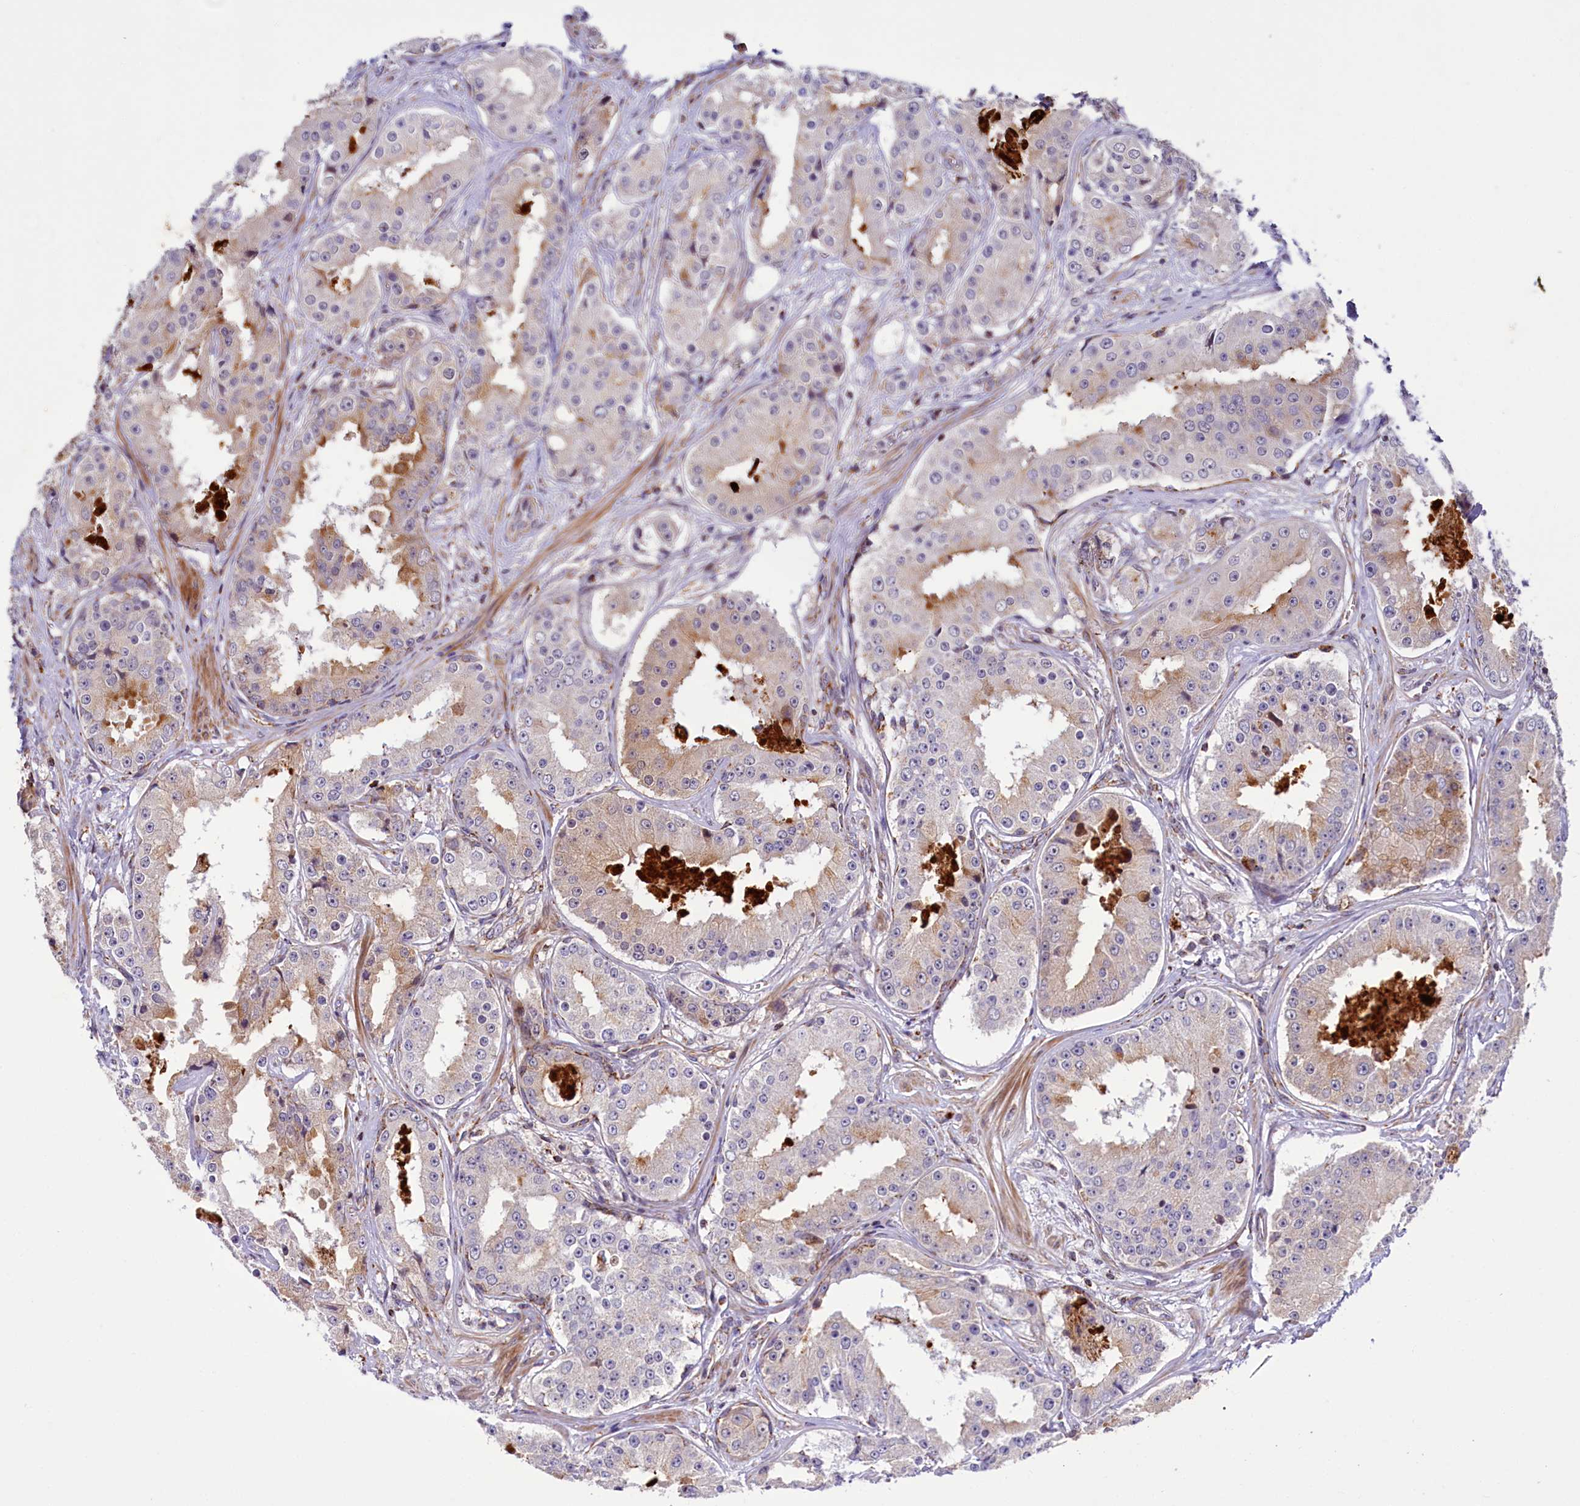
{"staining": {"intensity": "weak", "quantity": "25%-75%", "location": "cytoplasmic/membranous"}, "tissue": "prostate cancer", "cell_type": "Tumor cells", "image_type": "cancer", "snomed": [{"axis": "morphology", "description": "Adenocarcinoma, High grade"}, {"axis": "topography", "description": "Prostate"}], "caption": "This photomicrograph shows prostate cancer stained with immunohistochemistry (IHC) to label a protein in brown. The cytoplasmic/membranous of tumor cells show weak positivity for the protein. Nuclei are counter-stained blue.", "gene": "DYNC2H1", "patient": {"sex": "male", "age": 73}}